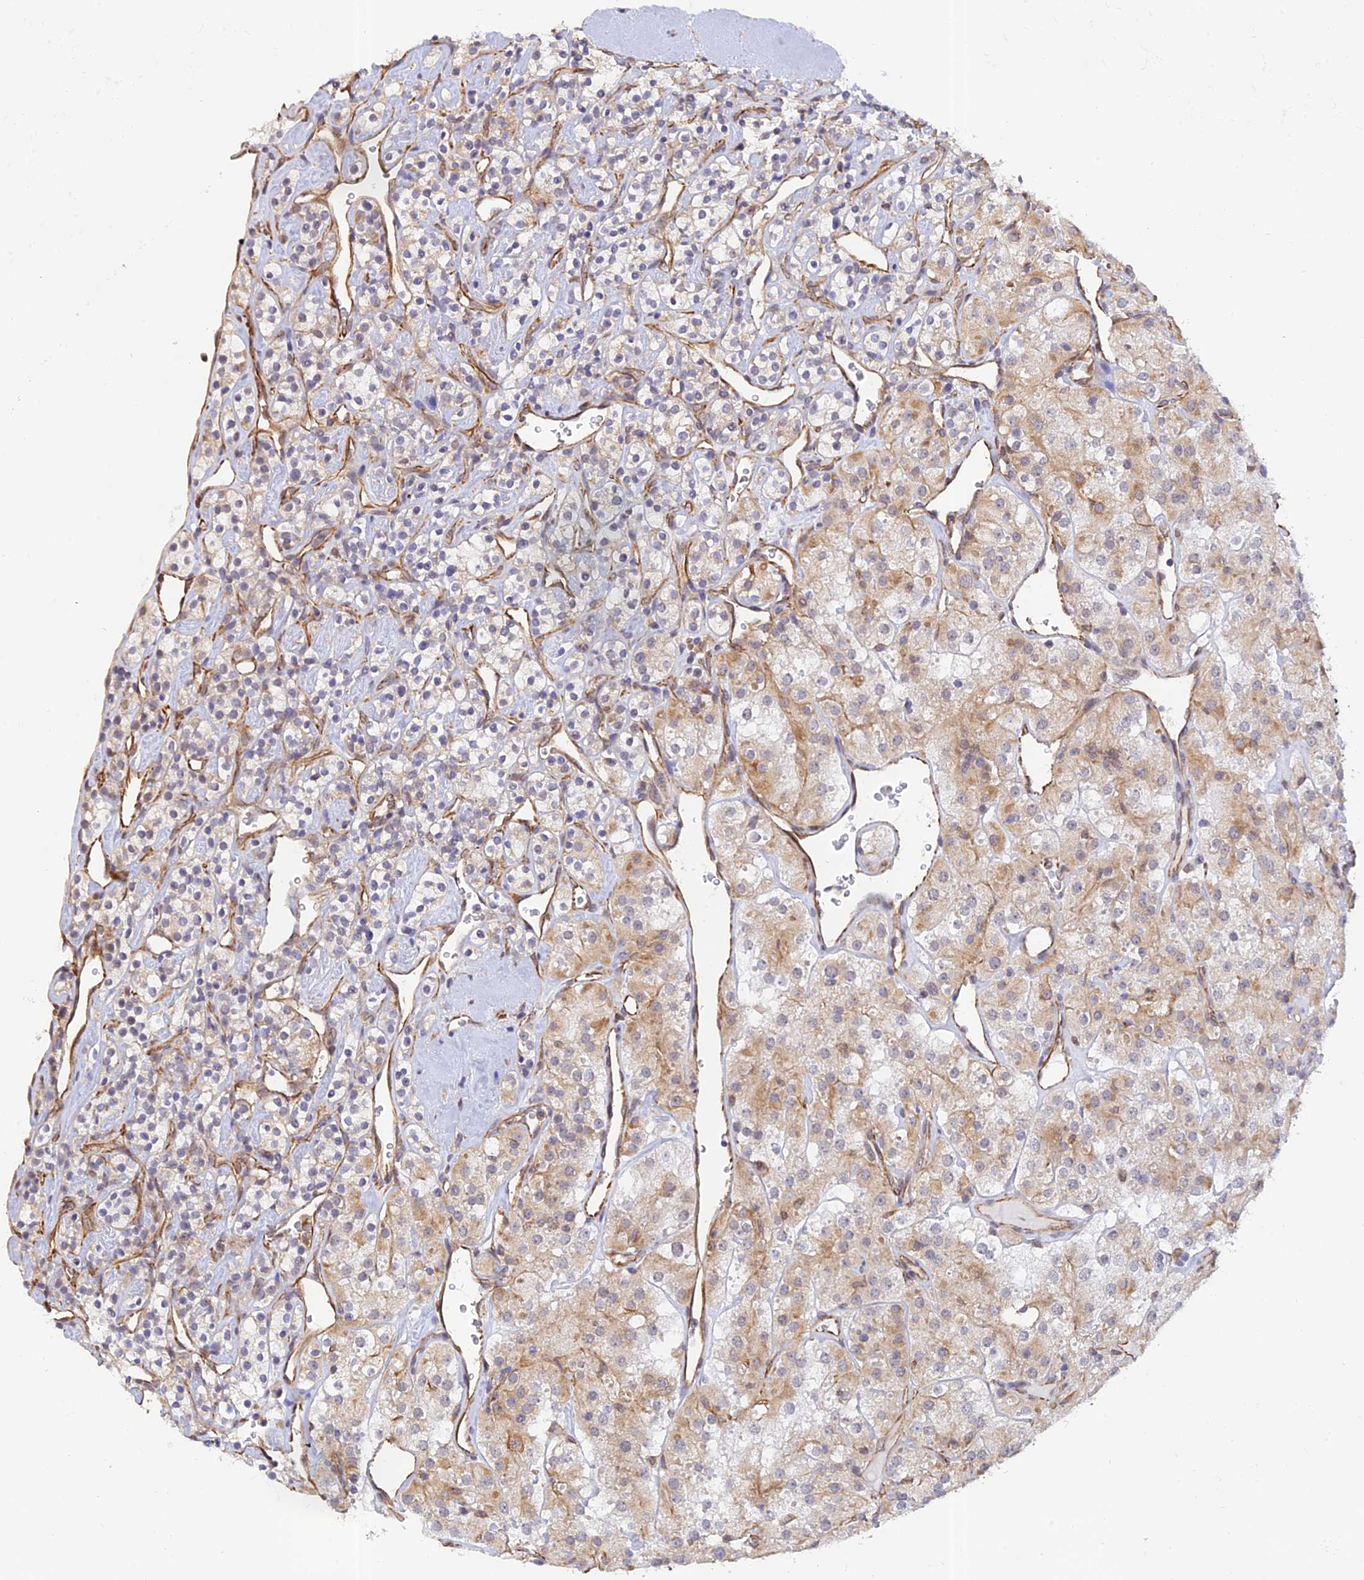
{"staining": {"intensity": "weak", "quantity": "<25%", "location": "cytoplasmic/membranous"}, "tissue": "renal cancer", "cell_type": "Tumor cells", "image_type": "cancer", "snomed": [{"axis": "morphology", "description": "Adenocarcinoma, NOS"}, {"axis": "topography", "description": "Kidney"}], "caption": "This is an immunohistochemistry photomicrograph of human renal cancer. There is no positivity in tumor cells.", "gene": "PAGR1", "patient": {"sex": "male", "age": 77}}